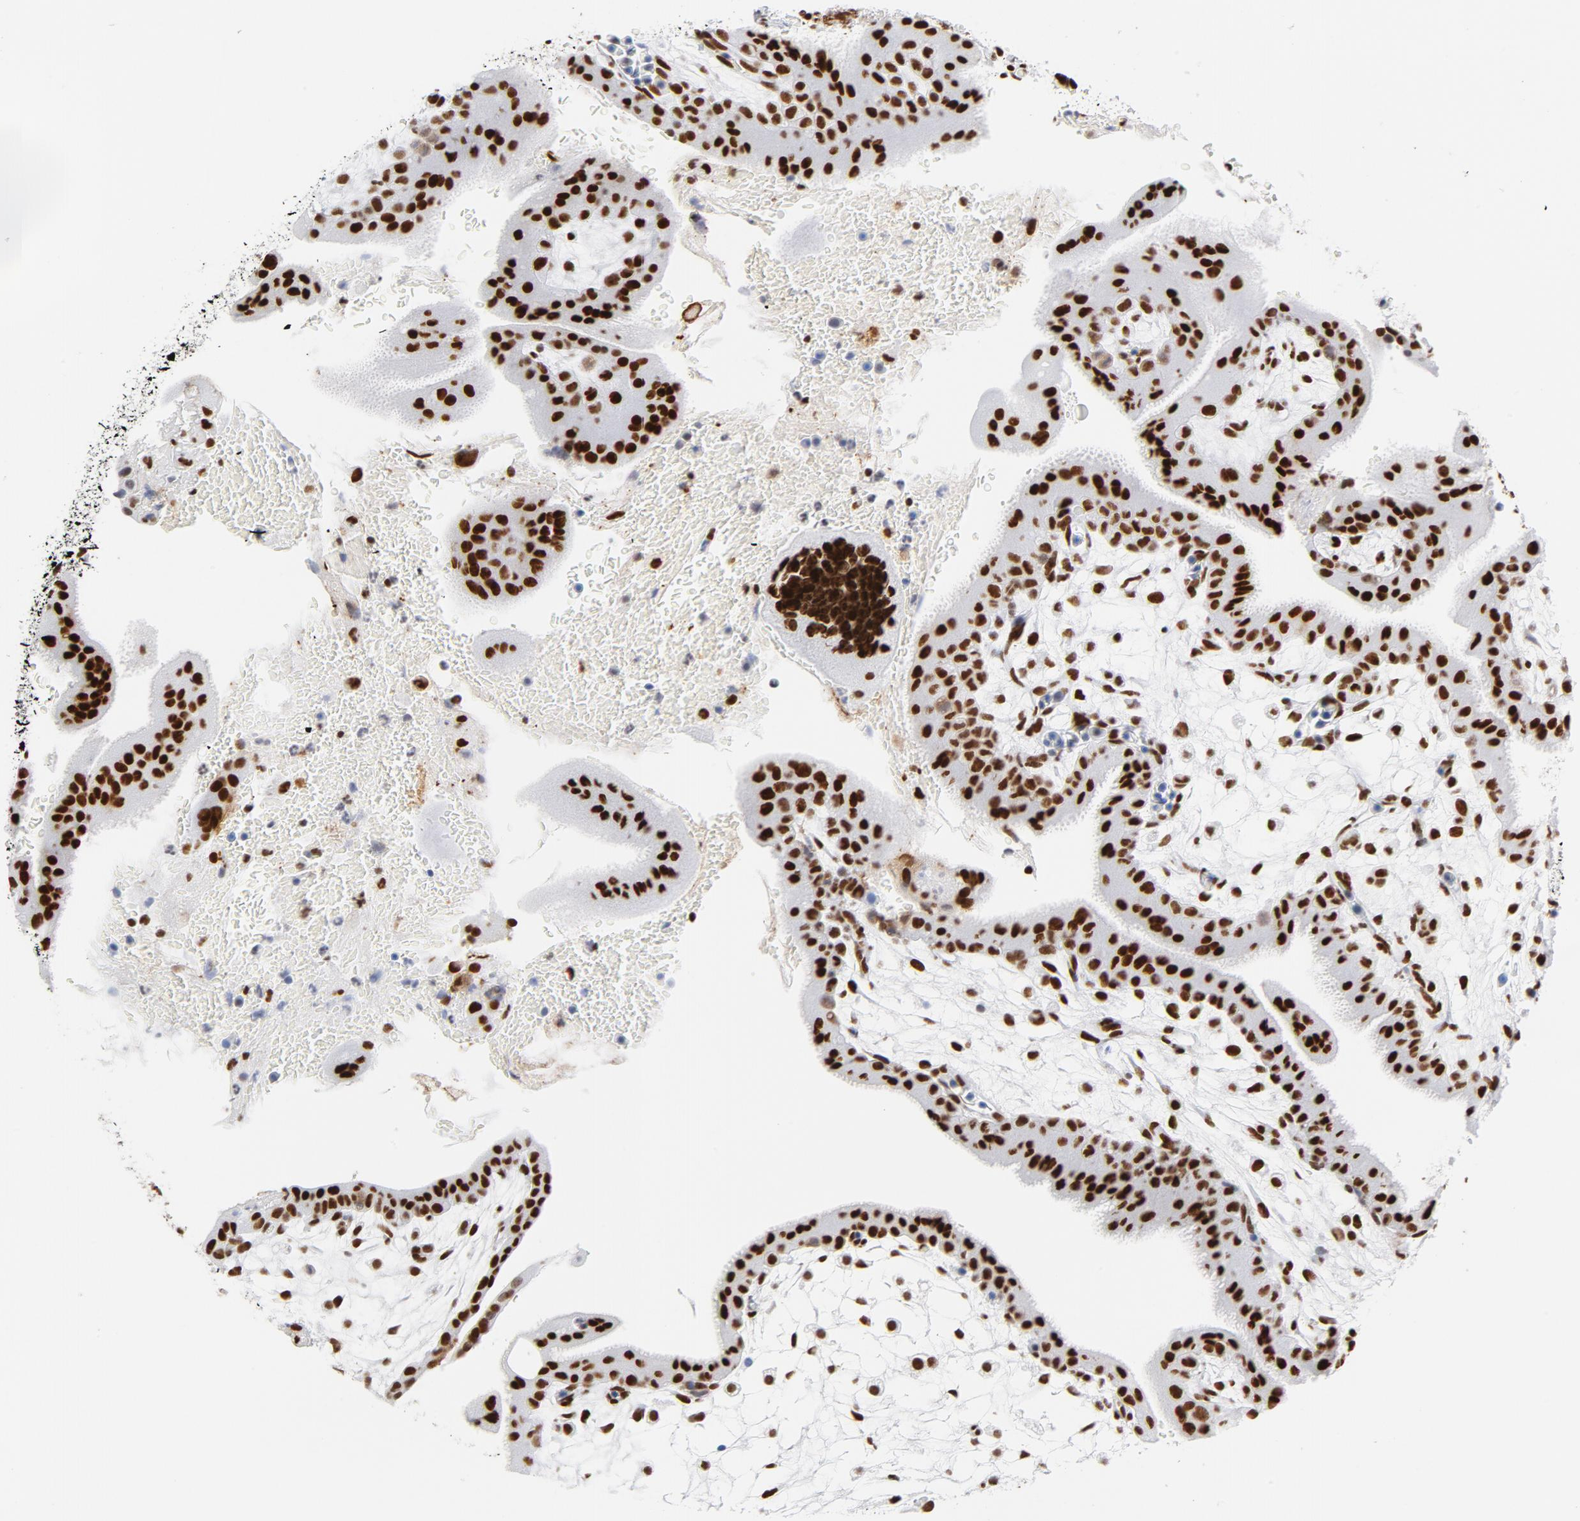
{"staining": {"intensity": "strong", "quantity": ">75%", "location": "nuclear"}, "tissue": "placenta", "cell_type": "Decidual cells", "image_type": "normal", "snomed": [{"axis": "morphology", "description": "Normal tissue, NOS"}, {"axis": "topography", "description": "Placenta"}], "caption": "Immunohistochemistry staining of normal placenta, which displays high levels of strong nuclear positivity in about >75% of decidual cells indicating strong nuclear protein positivity. The staining was performed using DAB (3,3'-diaminobenzidine) (brown) for protein detection and nuclei were counterstained in hematoxylin (blue).", "gene": "XRCC5", "patient": {"sex": "female", "age": 35}}